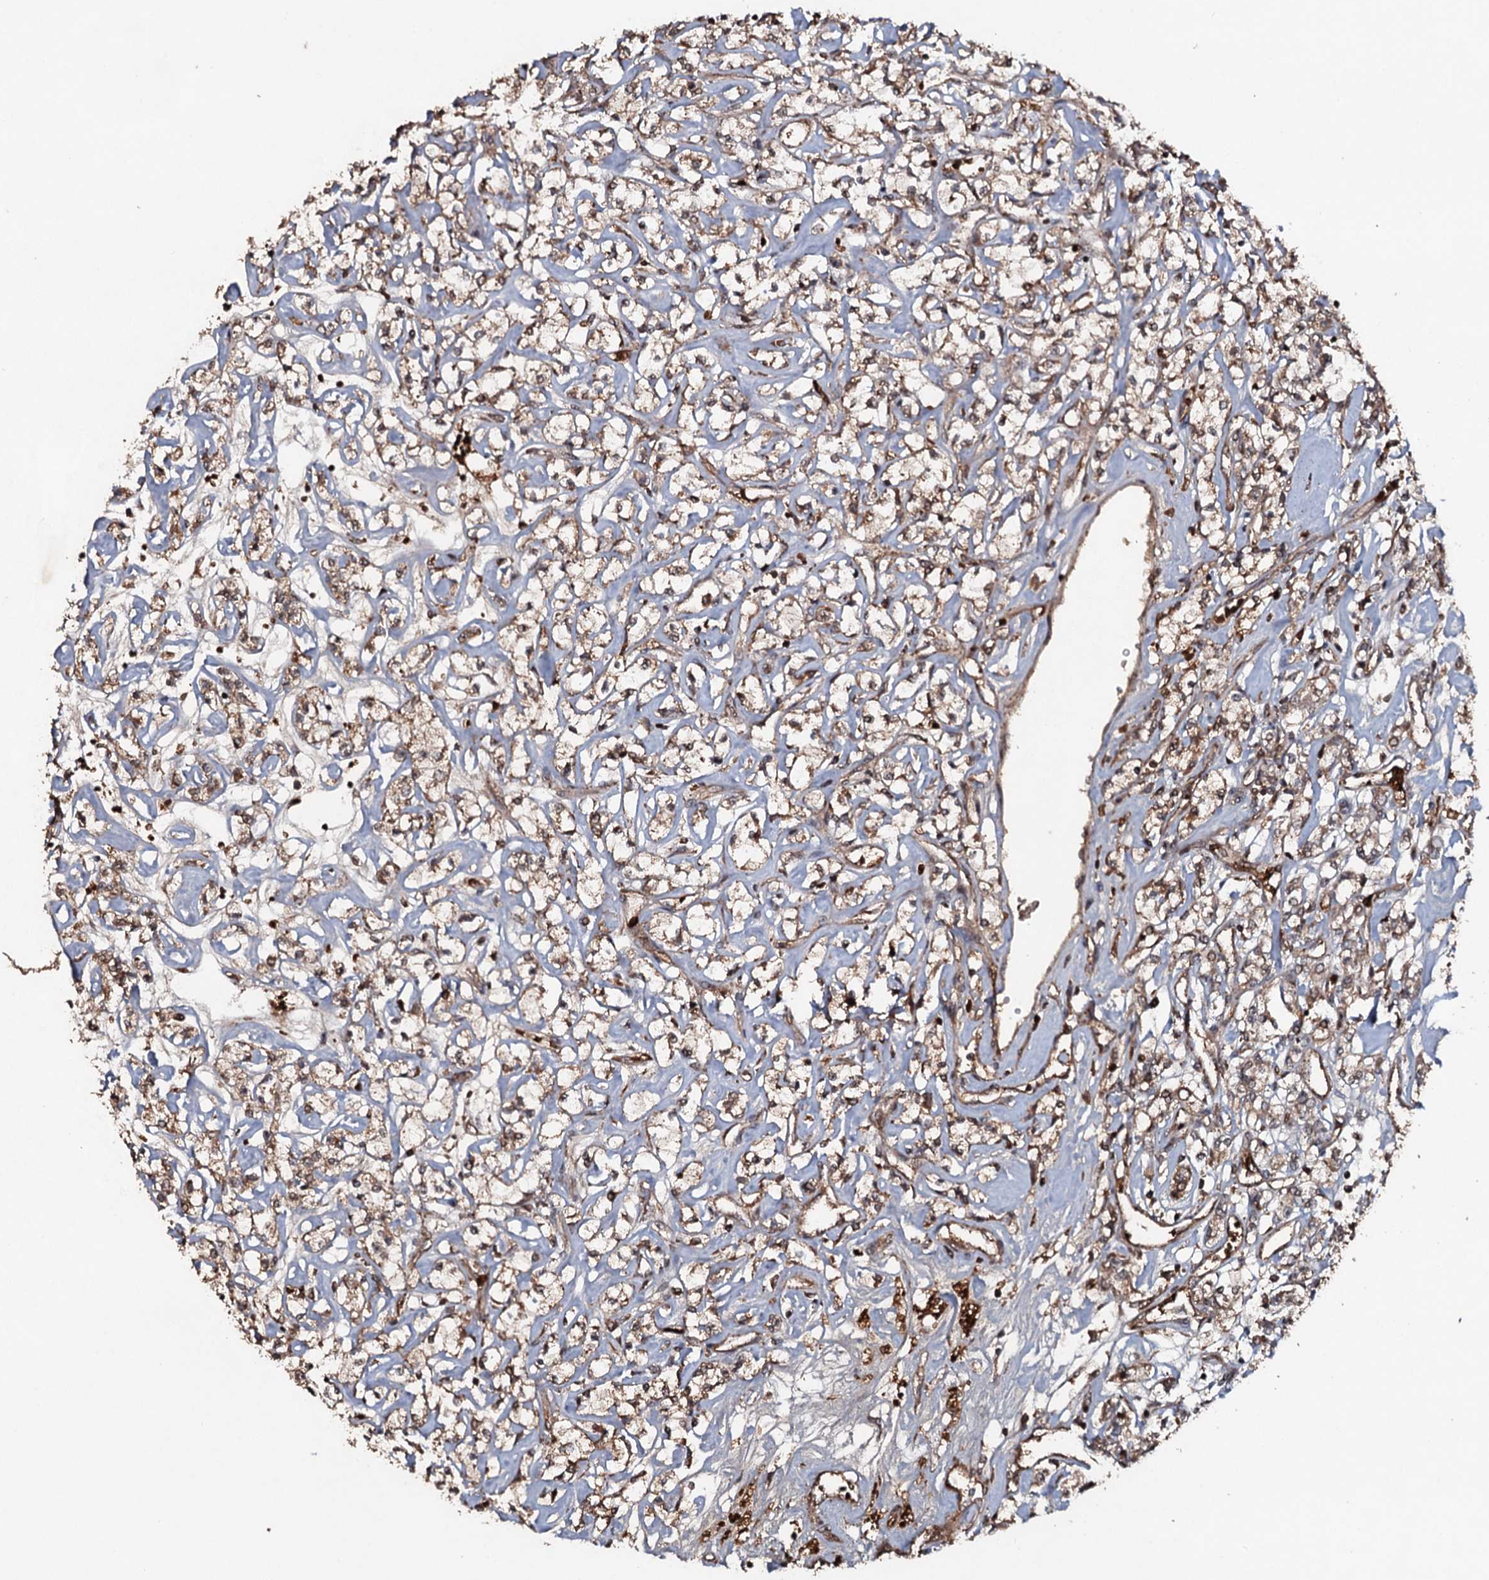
{"staining": {"intensity": "weak", "quantity": ">75%", "location": "cytoplasmic/membranous"}, "tissue": "renal cancer", "cell_type": "Tumor cells", "image_type": "cancer", "snomed": [{"axis": "morphology", "description": "Adenocarcinoma, NOS"}, {"axis": "topography", "description": "Kidney"}], "caption": "High-magnification brightfield microscopy of renal cancer stained with DAB (3,3'-diaminobenzidine) (brown) and counterstained with hematoxylin (blue). tumor cells exhibit weak cytoplasmic/membranous staining is appreciated in approximately>75% of cells.", "gene": "ADGRG3", "patient": {"sex": "female", "age": 59}}